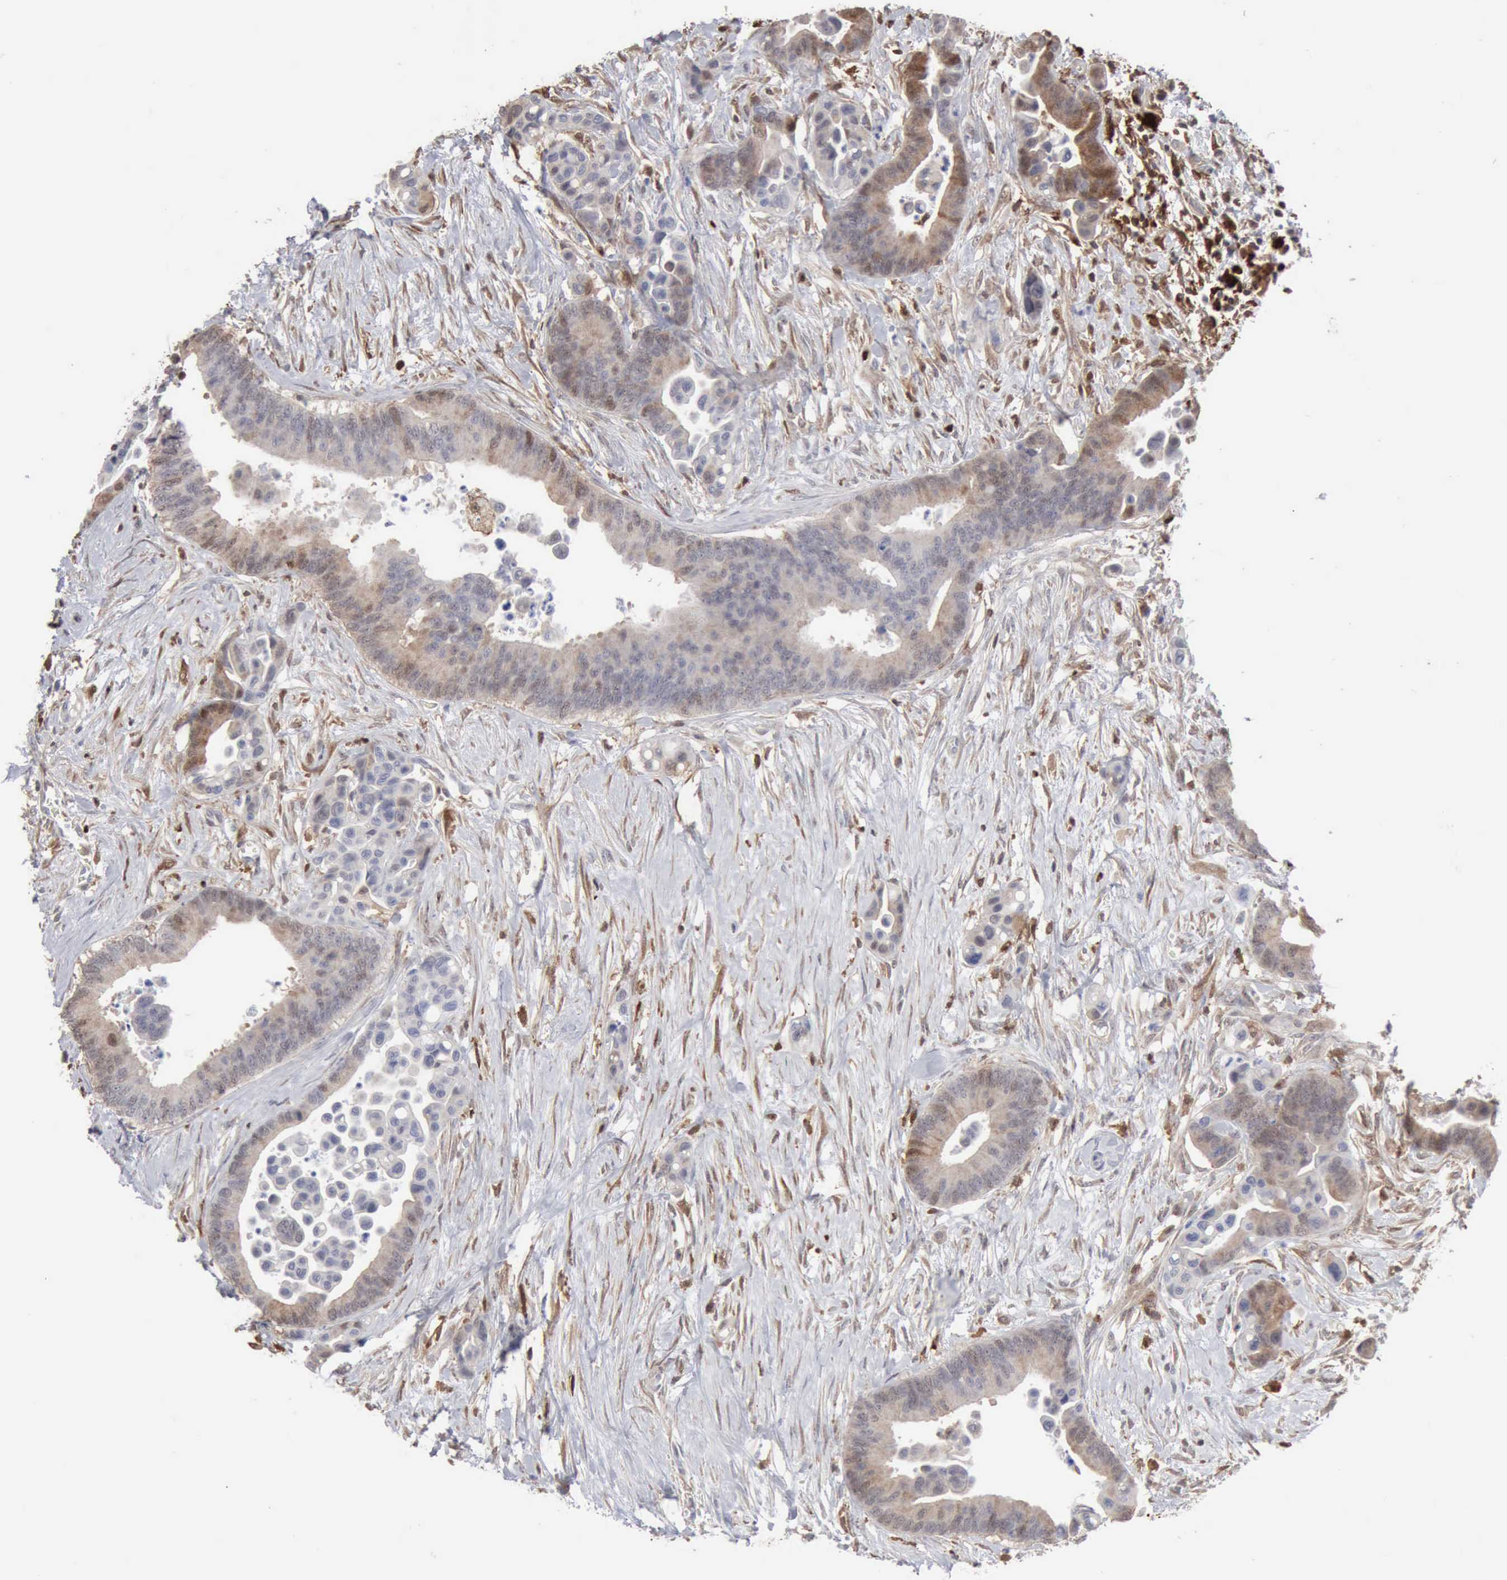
{"staining": {"intensity": "weak", "quantity": "<25%", "location": "cytoplasmic/membranous,nuclear"}, "tissue": "colorectal cancer", "cell_type": "Tumor cells", "image_type": "cancer", "snomed": [{"axis": "morphology", "description": "Adenocarcinoma, NOS"}, {"axis": "topography", "description": "Colon"}], "caption": "An image of adenocarcinoma (colorectal) stained for a protein shows no brown staining in tumor cells.", "gene": "STAT1", "patient": {"sex": "male", "age": 82}}